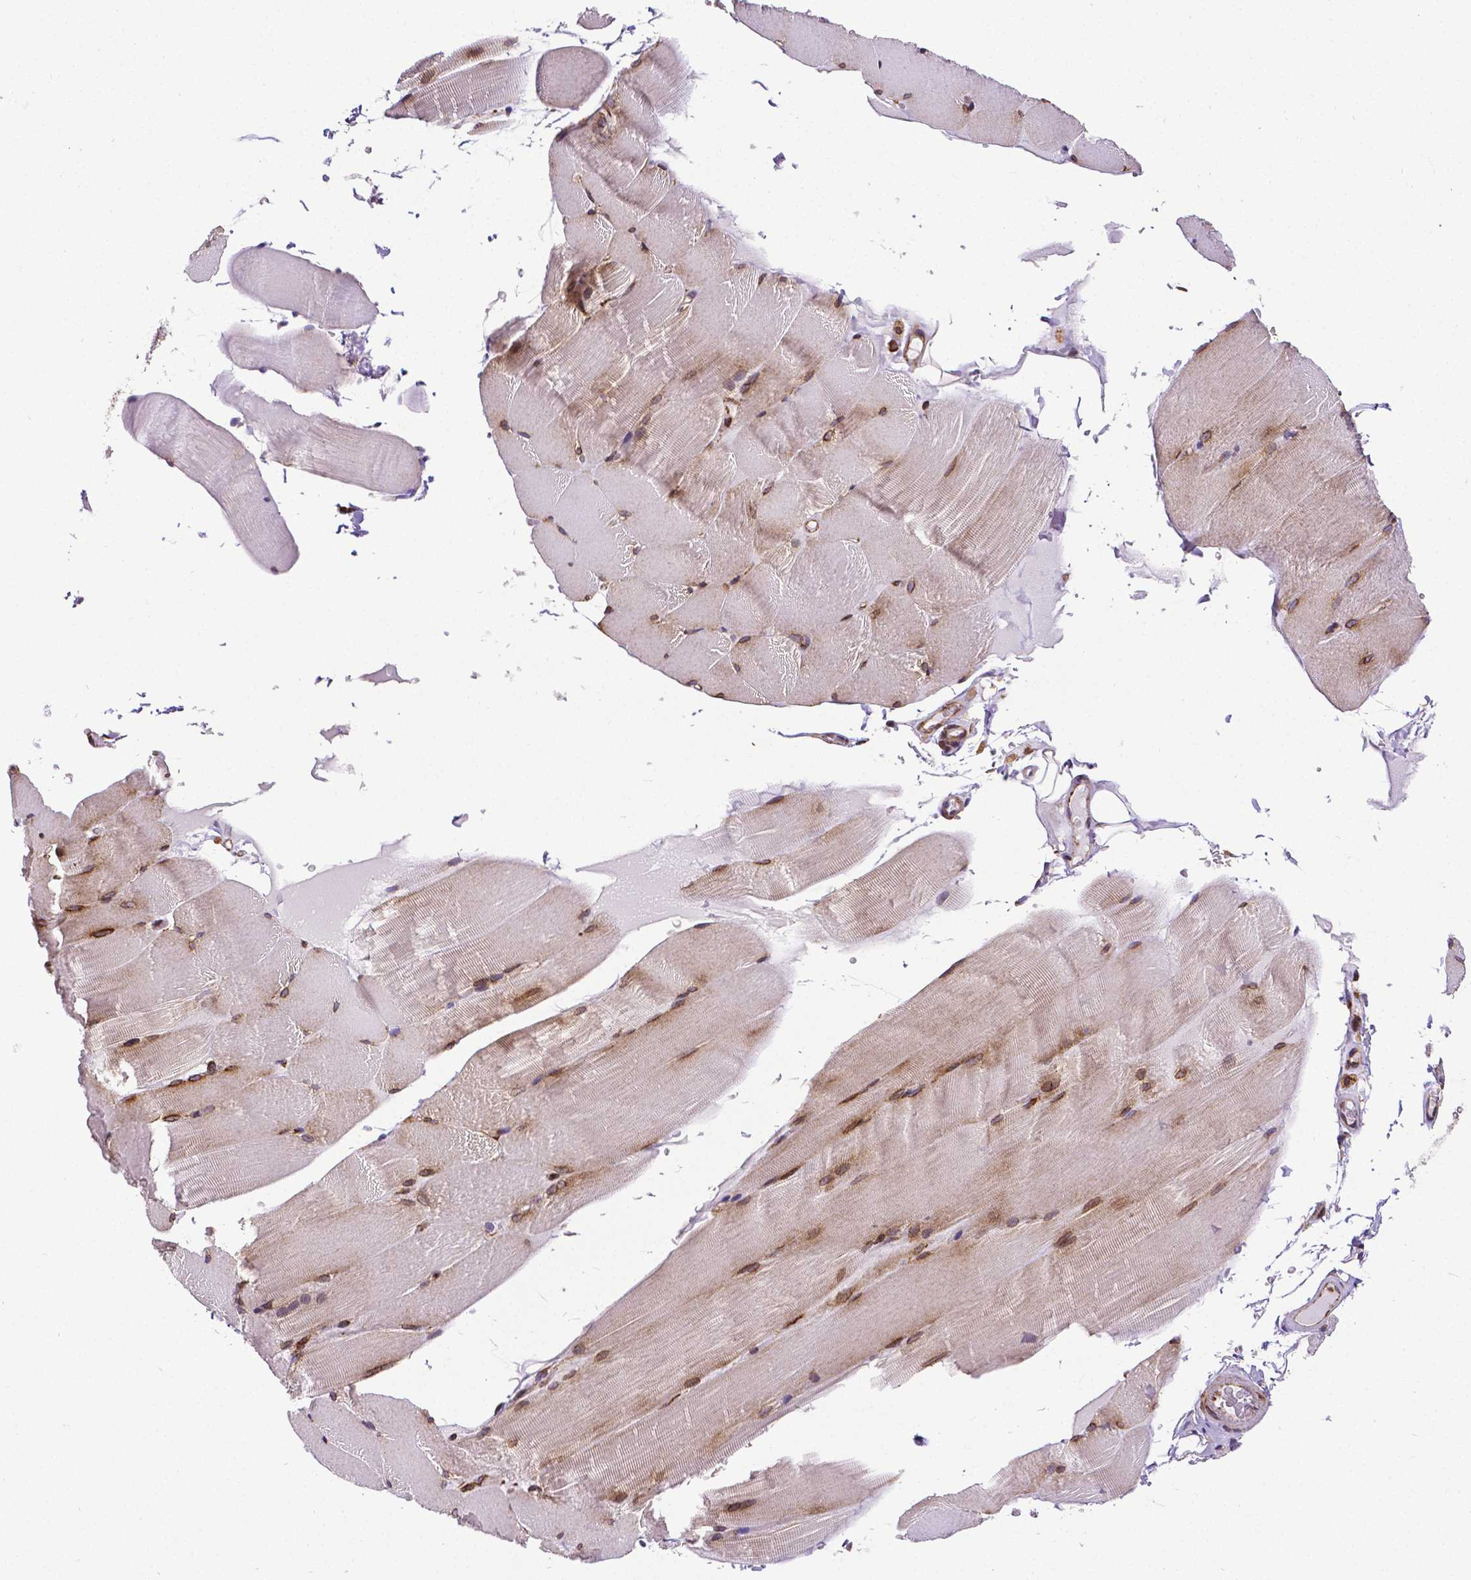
{"staining": {"intensity": "moderate", "quantity": ">75%", "location": "cytoplasmic/membranous"}, "tissue": "skeletal muscle", "cell_type": "Myocytes", "image_type": "normal", "snomed": [{"axis": "morphology", "description": "Normal tissue, NOS"}, {"axis": "topography", "description": "Skeletal muscle"}], "caption": "Immunohistochemical staining of benign skeletal muscle shows medium levels of moderate cytoplasmic/membranous positivity in approximately >75% of myocytes. (brown staining indicates protein expression, while blue staining denotes nuclei).", "gene": "MTDH", "patient": {"sex": "female", "age": 37}}